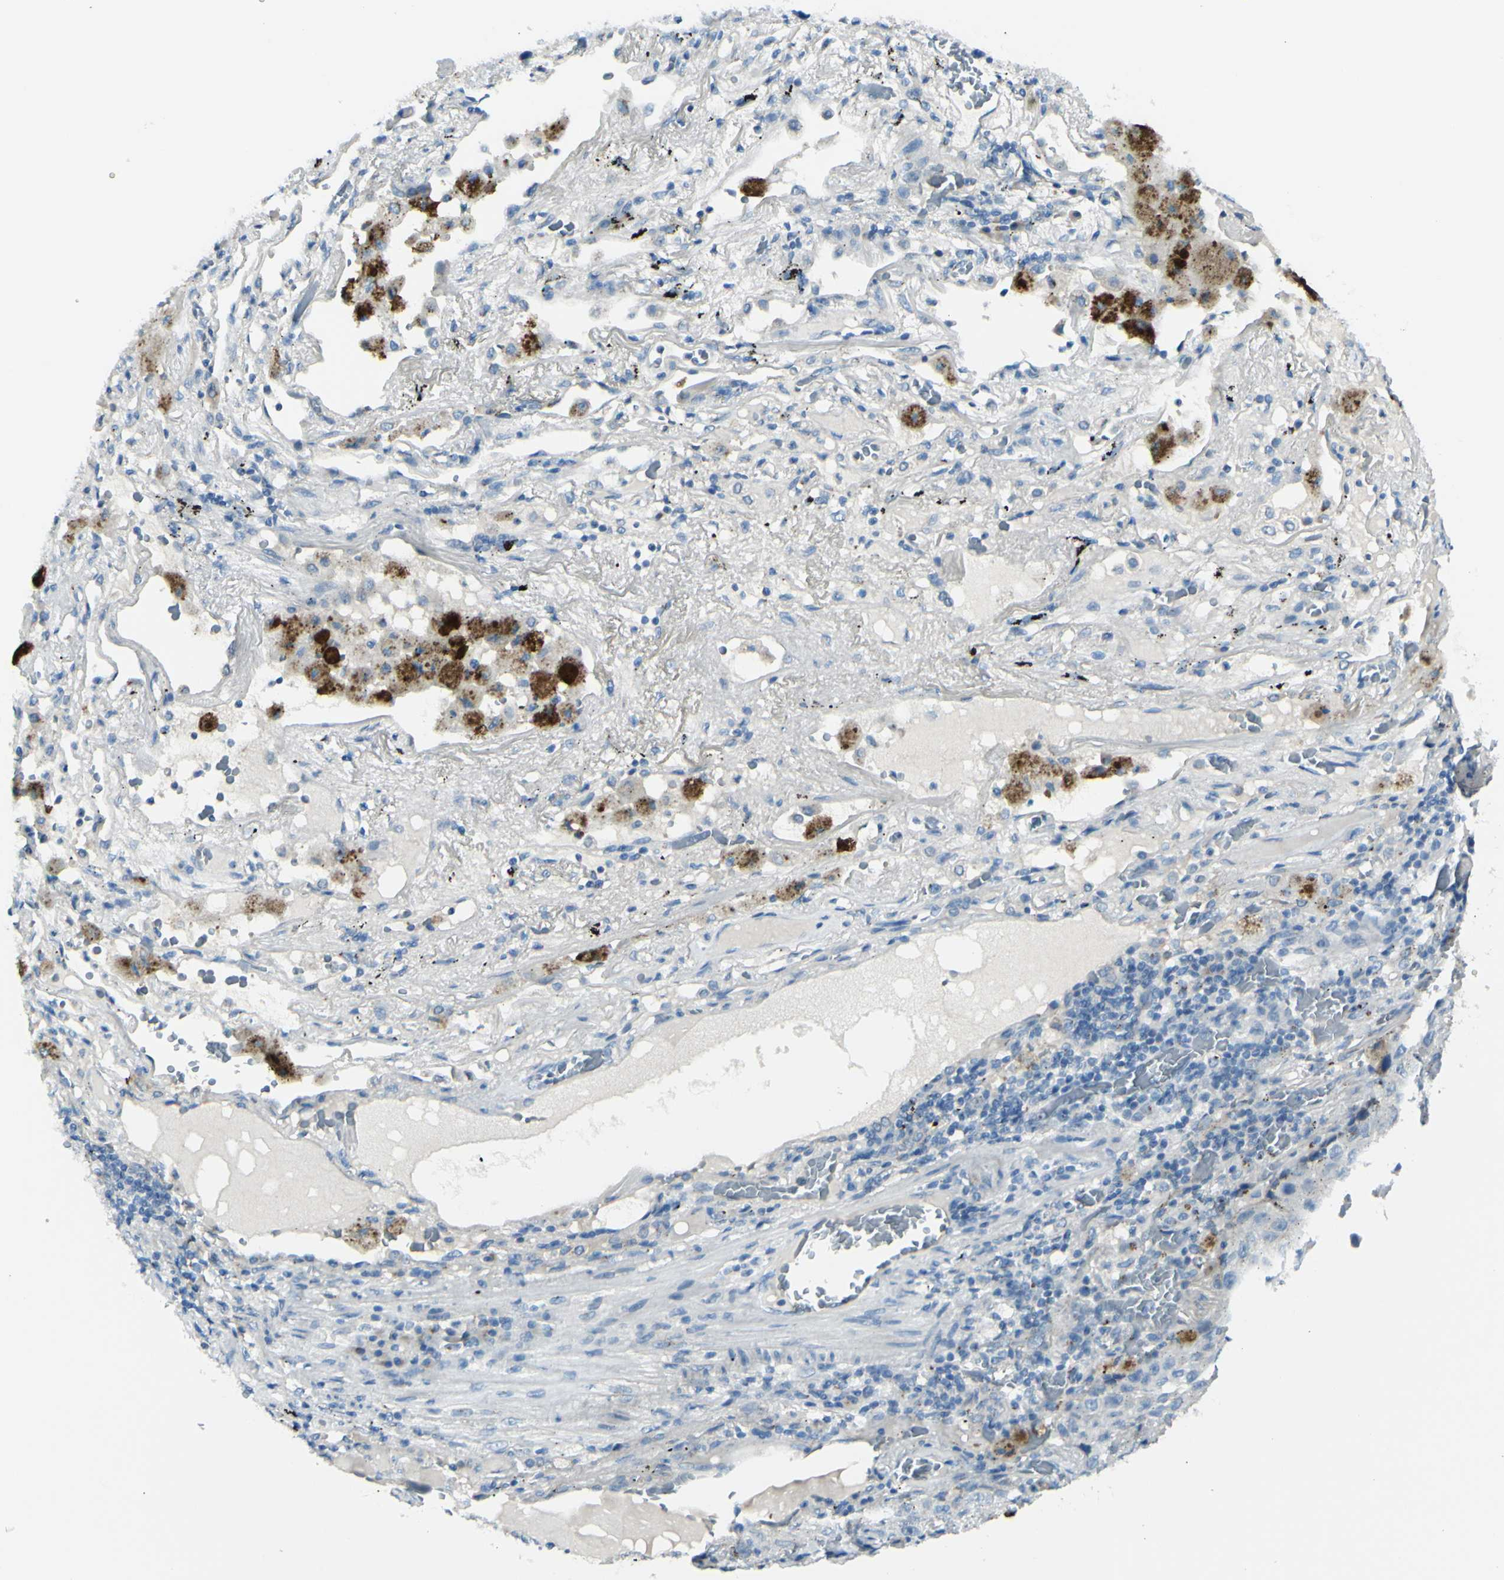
{"staining": {"intensity": "negative", "quantity": "none", "location": "none"}, "tissue": "lung cancer", "cell_type": "Tumor cells", "image_type": "cancer", "snomed": [{"axis": "morphology", "description": "Squamous cell carcinoma, NOS"}, {"axis": "topography", "description": "Lung"}], "caption": "Protein analysis of lung cancer (squamous cell carcinoma) exhibits no significant expression in tumor cells.", "gene": "B4GALT1", "patient": {"sex": "male", "age": 57}}